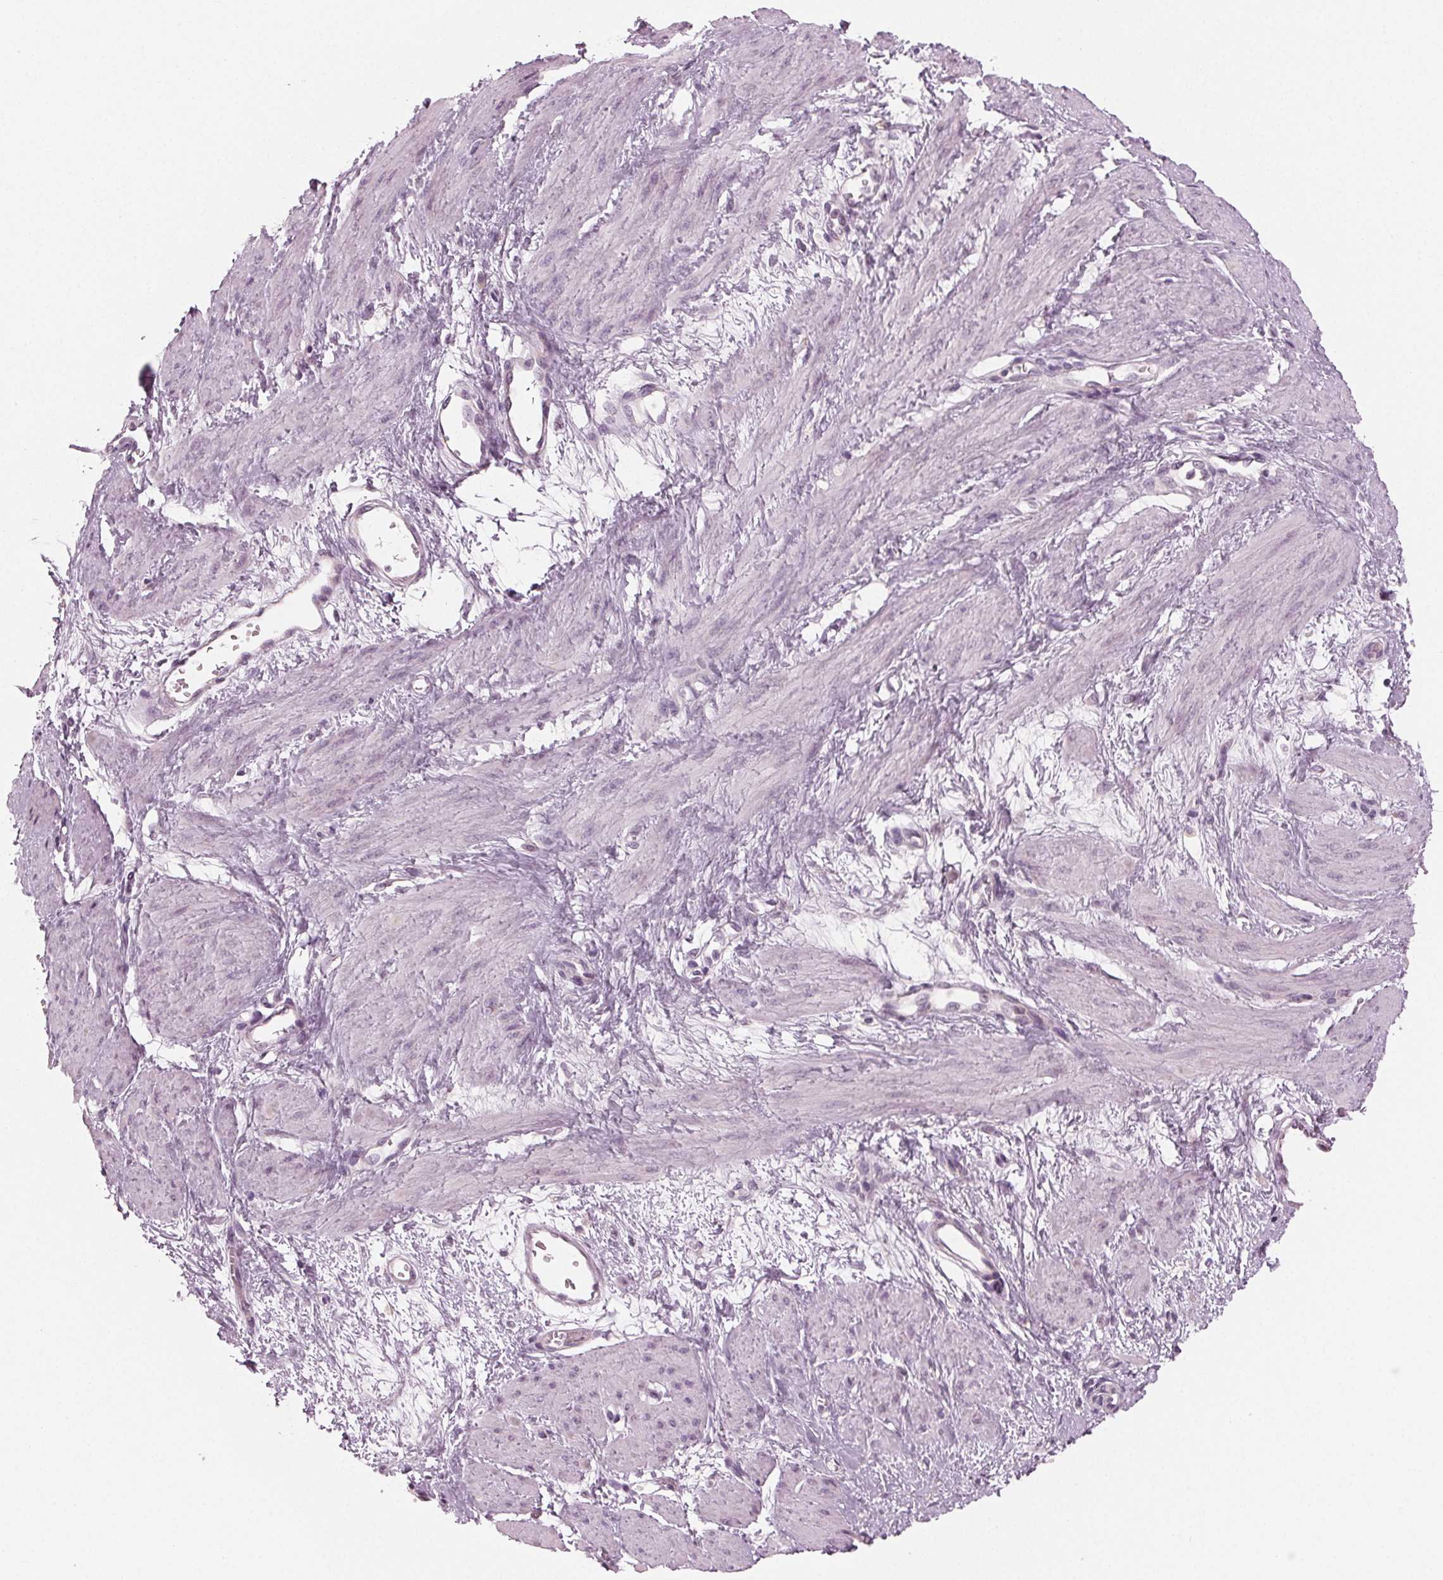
{"staining": {"intensity": "negative", "quantity": "none", "location": "none"}, "tissue": "smooth muscle", "cell_type": "Smooth muscle cells", "image_type": "normal", "snomed": [{"axis": "morphology", "description": "Normal tissue, NOS"}, {"axis": "topography", "description": "Smooth muscle"}, {"axis": "topography", "description": "Uterus"}], "caption": "DAB immunohistochemical staining of benign human smooth muscle displays no significant expression in smooth muscle cells.", "gene": "PRAP1", "patient": {"sex": "female", "age": 39}}